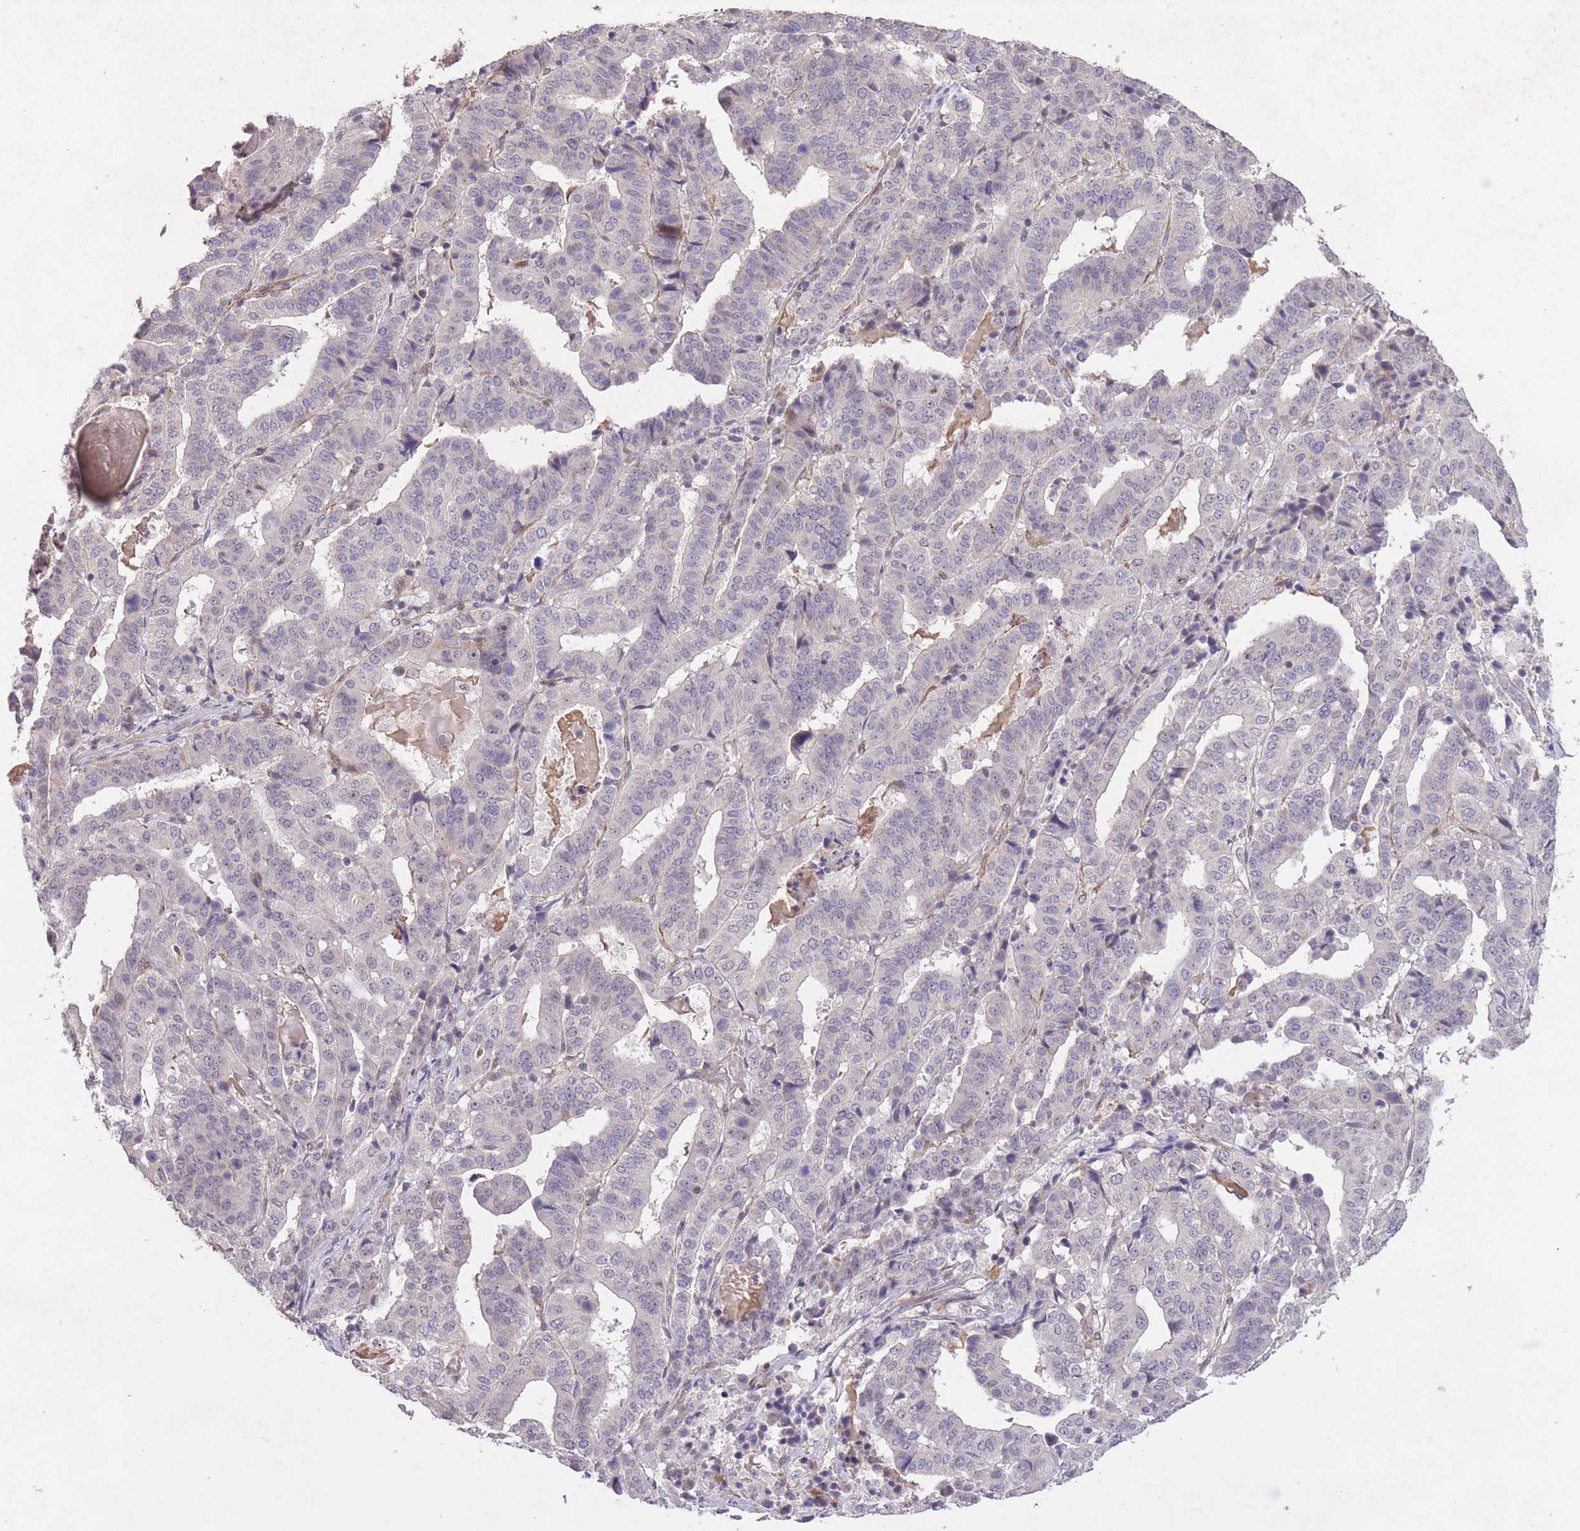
{"staining": {"intensity": "negative", "quantity": "none", "location": "none"}, "tissue": "stomach cancer", "cell_type": "Tumor cells", "image_type": "cancer", "snomed": [{"axis": "morphology", "description": "Adenocarcinoma, NOS"}, {"axis": "topography", "description": "Stomach"}], "caption": "There is no significant positivity in tumor cells of stomach cancer (adenocarcinoma).", "gene": "CBX6", "patient": {"sex": "male", "age": 48}}